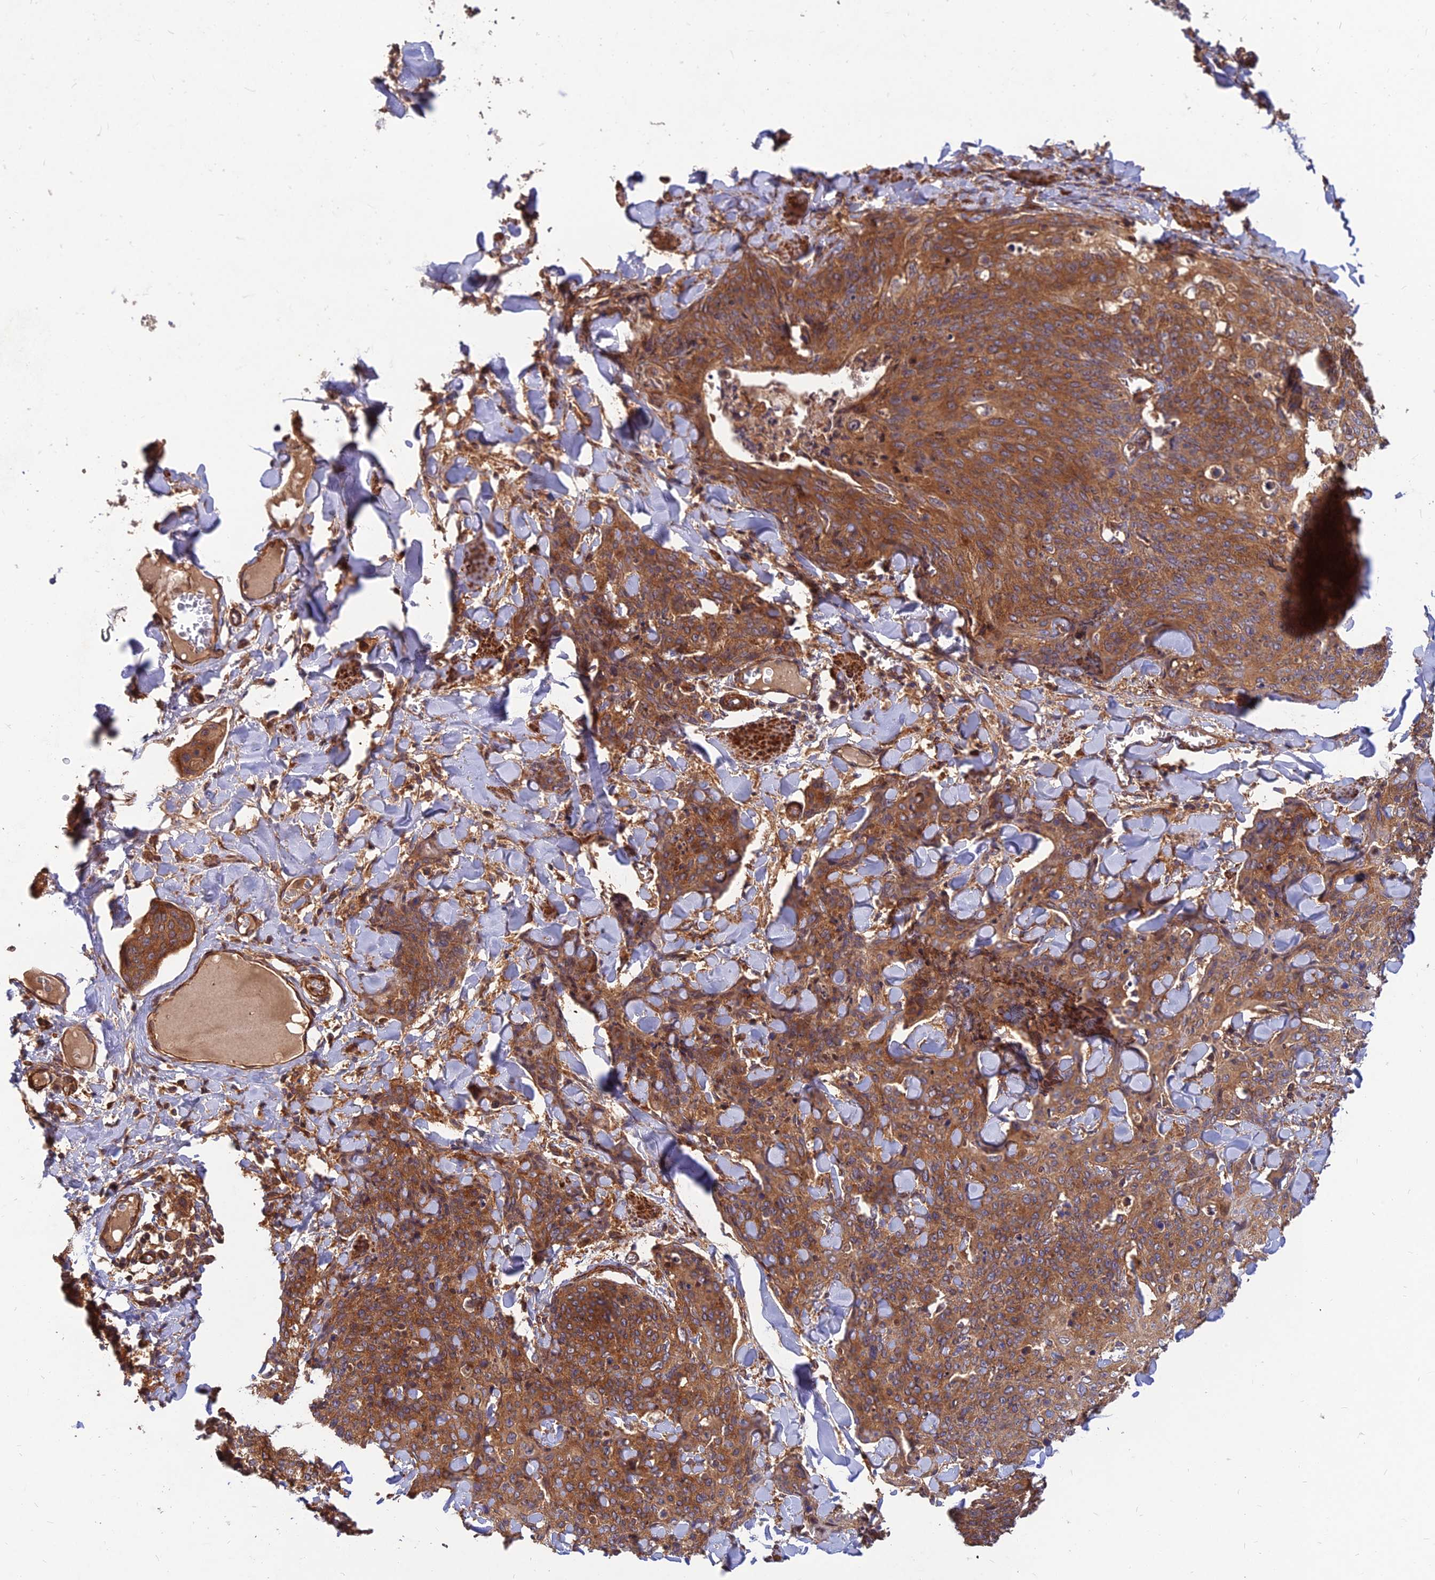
{"staining": {"intensity": "moderate", "quantity": ">75%", "location": "cytoplasmic/membranous"}, "tissue": "skin cancer", "cell_type": "Tumor cells", "image_type": "cancer", "snomed": [{"axis": "morphology", "description": "Squamous cell carcinoma, NOS"}, {"axis": "topography", "description": "Skin"}, {"axis": "topography", "description": "Vulva"}], "caption": "A medium amount of moderate cytoplasmic/membranous positivity is seen in about >75% of tumor cells in skin squamous cell carcinoma tissue.", "gene": "RELCH", "patient": {"sex": "female", "age": 85}}